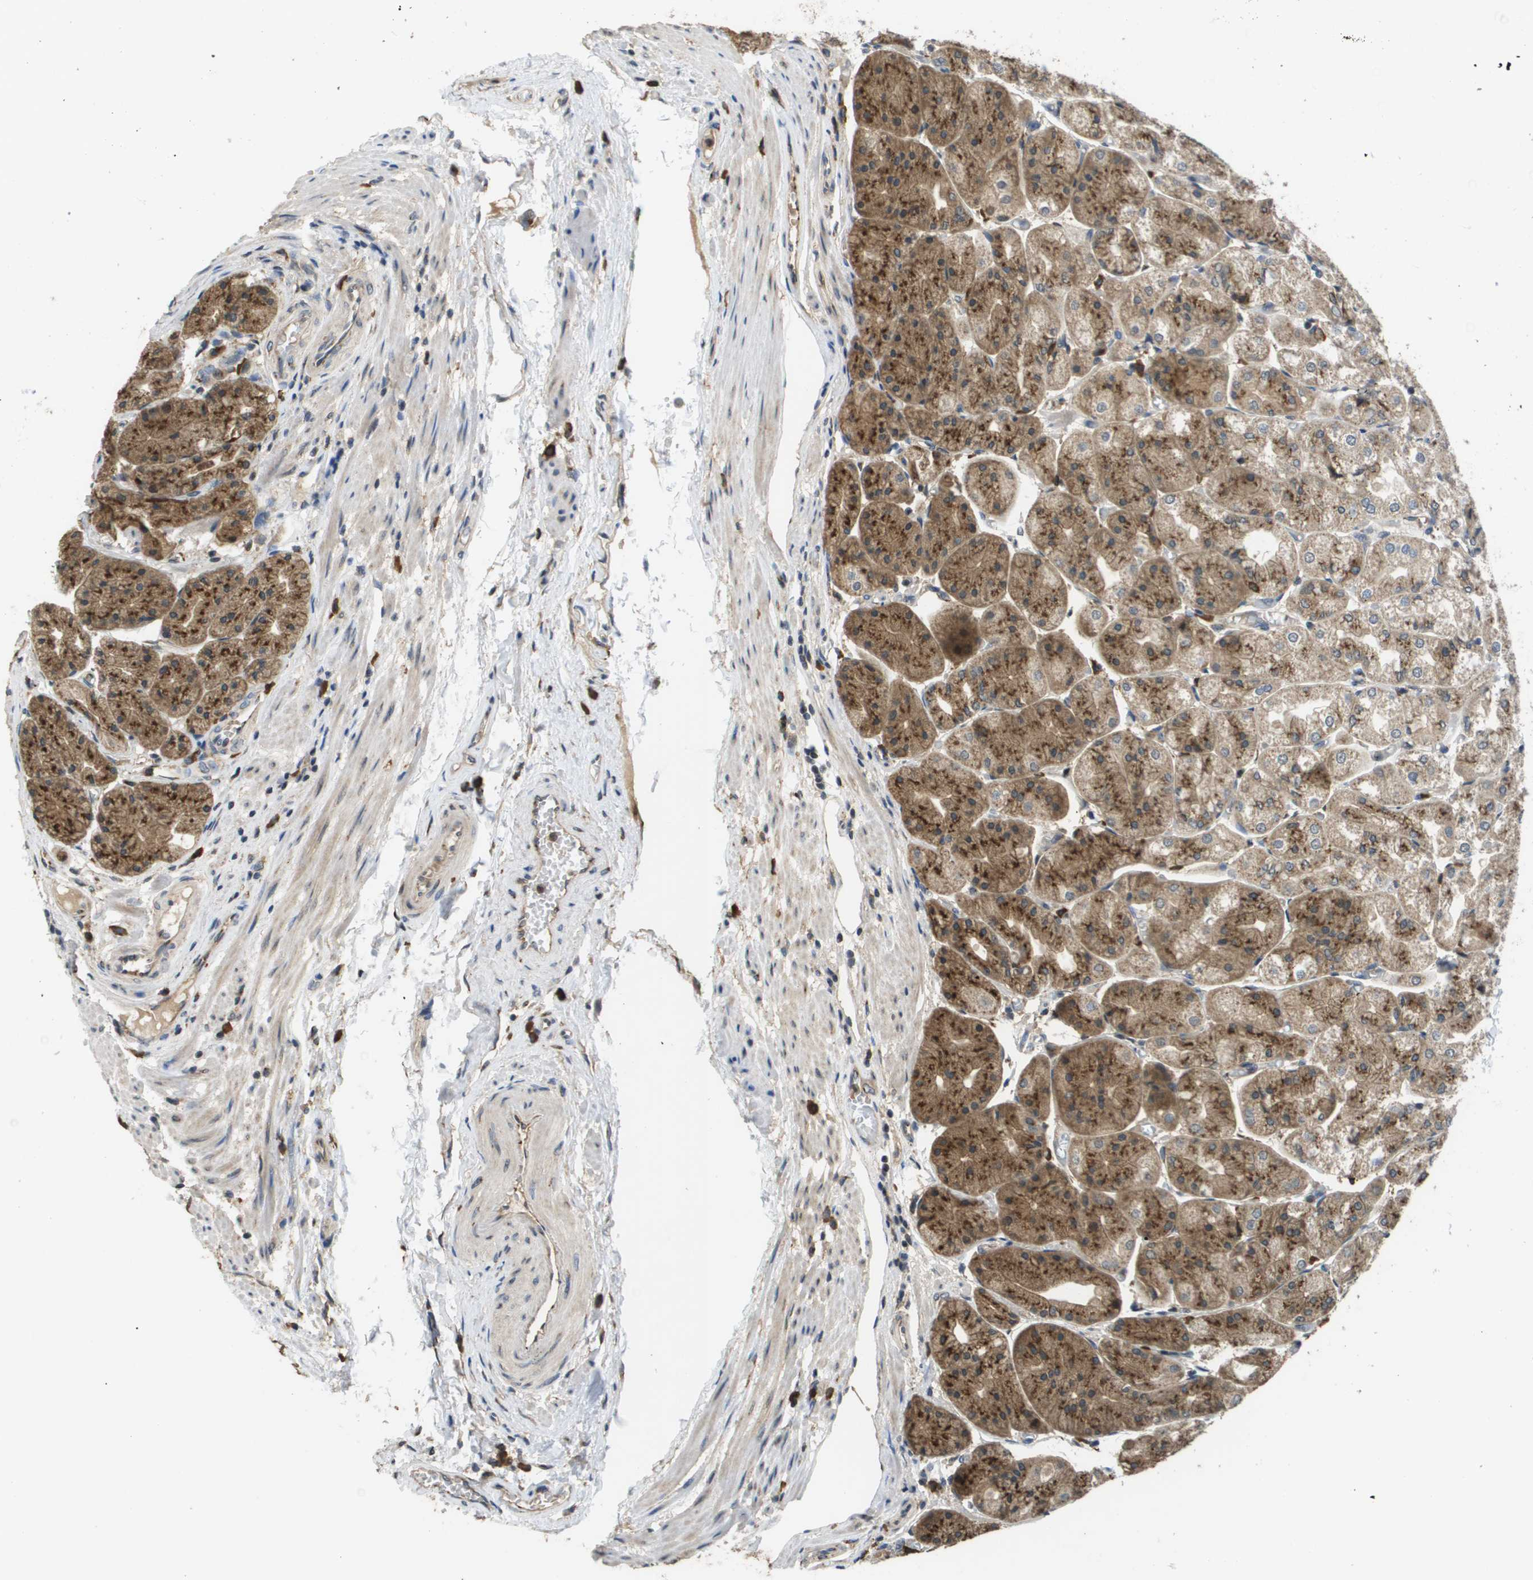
{"staining": {"intensity": "moderate", "quantity": ">75%", "location": "cytoplasmic/membranous"}, "tissue": "stomach", "cell_type": "Glandular cells", "image_type": "normal", "snomed": [{"axis": "morphology", "description": "Normal tissue, NOS"}, {"axis": "topography", "description": "Stomach, upper"}], "caption": "Immunohistochemical staining of unremarkable human stomach displays medium levels of moderate cytoplasmic/membranous positivity in approximately >75% of glandular cells. (DAB IHC, brown staining for protein, blue staining for nuclei).", "gene": "PCK1", "patient": {"sex": "male", "age": 72}}